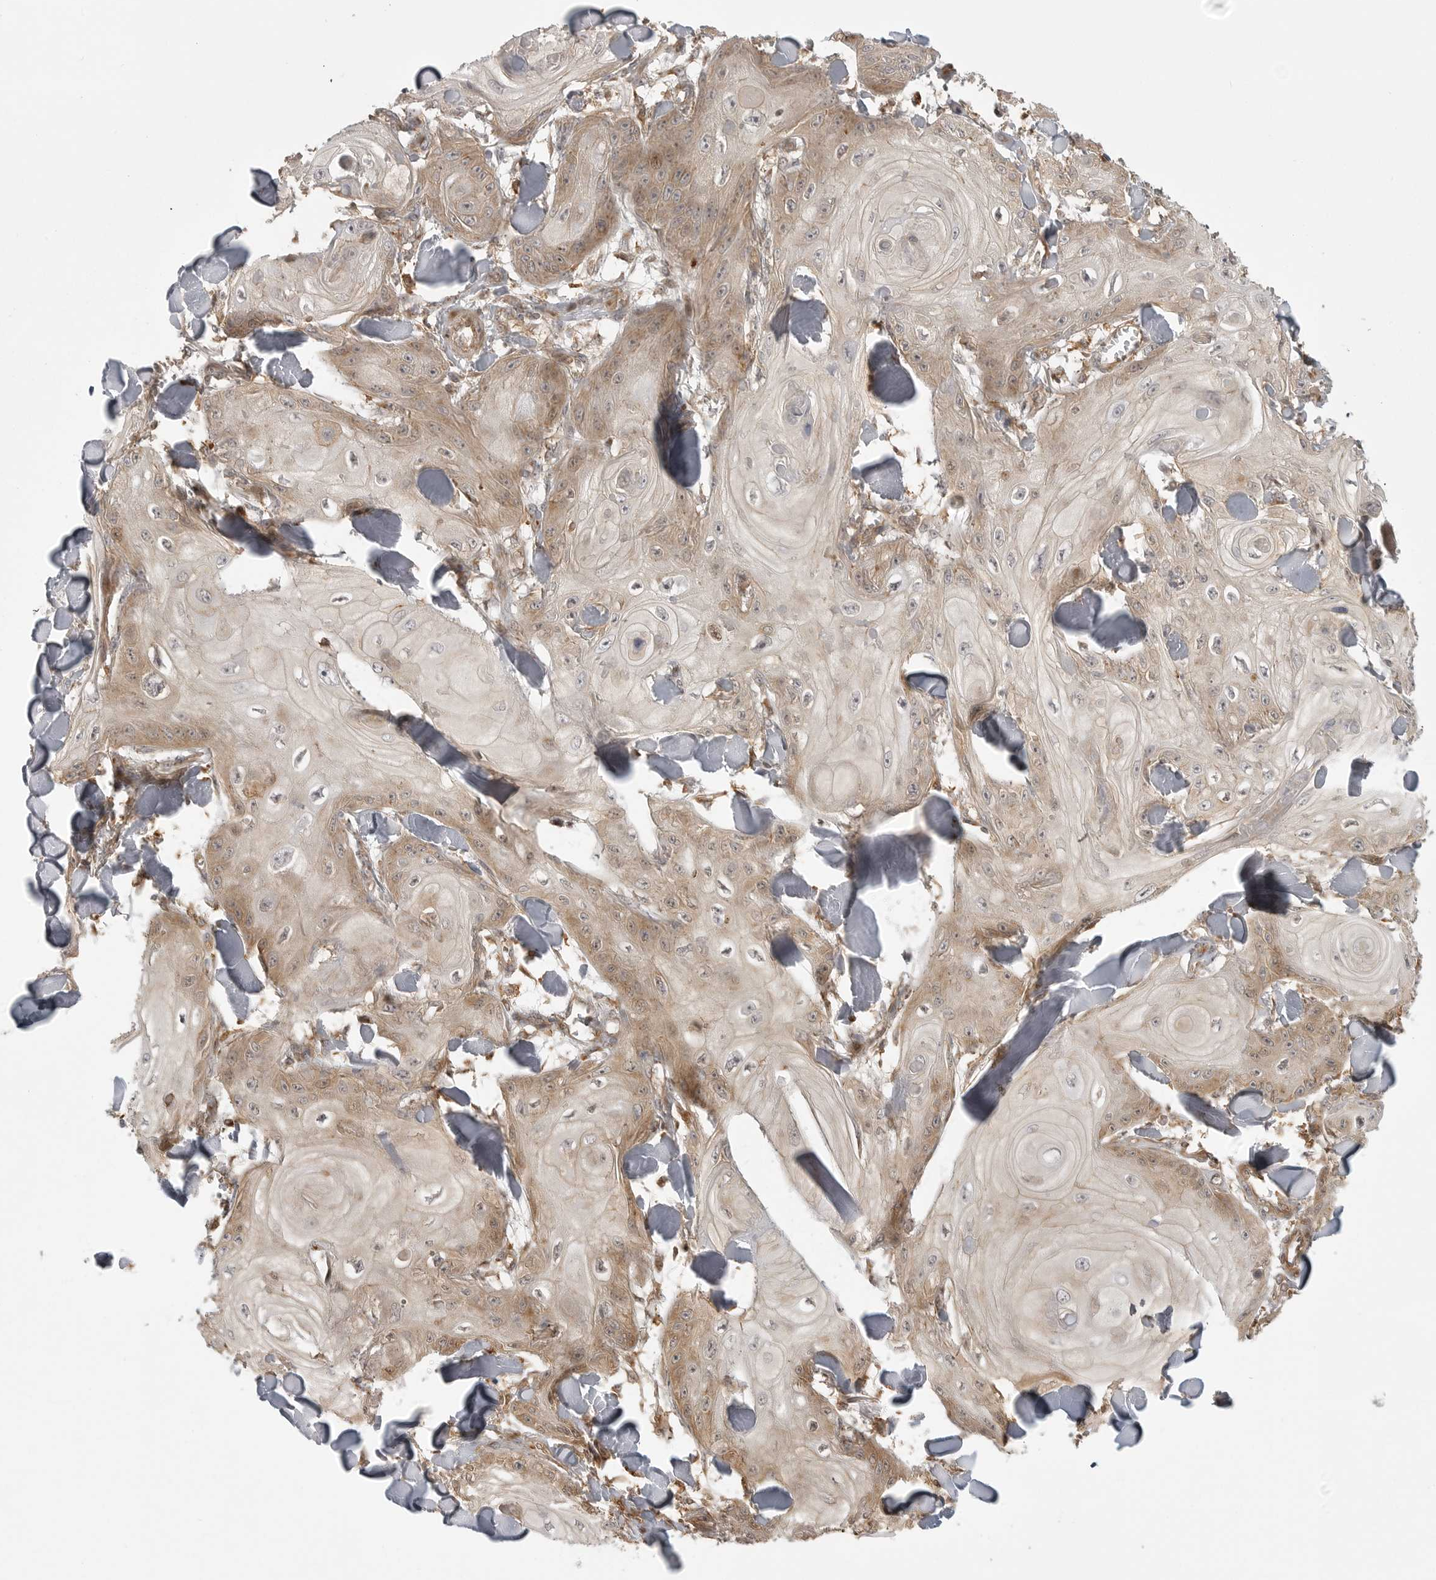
{"staining": {"intensity": "moderate", "quantity": "25%-75%", "location": "cytoplasmic/membranous"}, "tissue": "skin cancer", "cell_type": "Tumor cells", "image_type": "cancer", "snomed": [{"axis": "morphology", "description": "Squamous cell carcinoma, NOS"}, {"axis": "topography", "description": "Skin"}], "caption": "Immunohistochemical staining of skin cancer reveals moderate cytoplasmic/membranous protein staining in about 25%-75% of tumor cells.", "gene": "FAT3", "patient": {"sex": "male", "age": 74}}